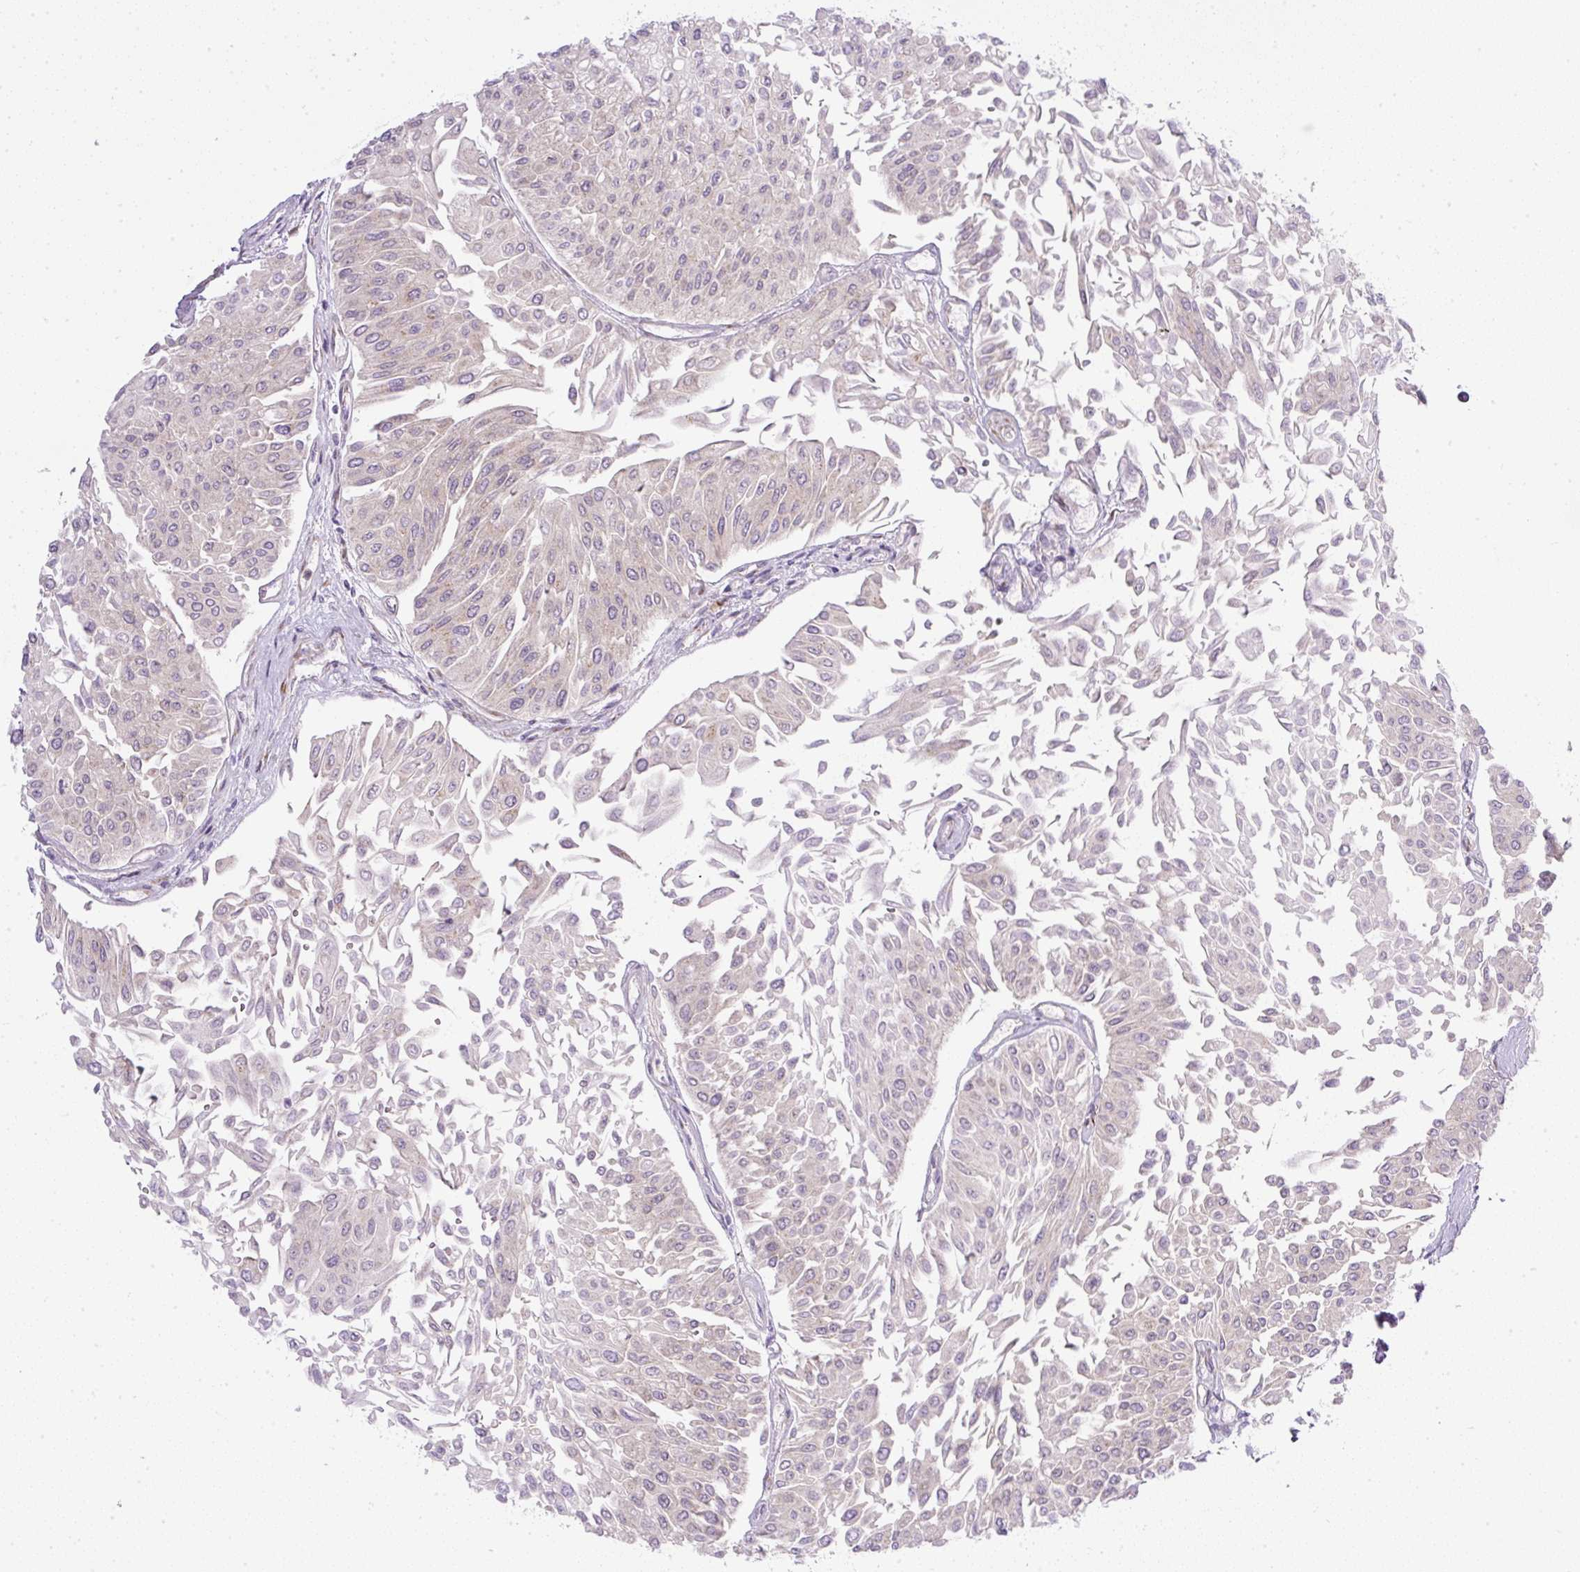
{"staining": {"intensity": "negative", "quantity": "none", "location": "none"}, "tissue": "urothelial cancer", "cell_type": "Tumor cells", "image_type": "cancer", "snomed": [{"axis": "morphology", "description": "Urothelial carcinoma, Low grade"}, {"axis": "topography", "description": "Urinary bladder"}], "caption": "A histopathology image of urothelial carcinoma (low-grade) stained for a protein displays no brown staining in tumor cells. (IHC, brightfield microscopy, high magnification).", "gene": "MLX", "patient": {"sex": "male", "age": 67}}